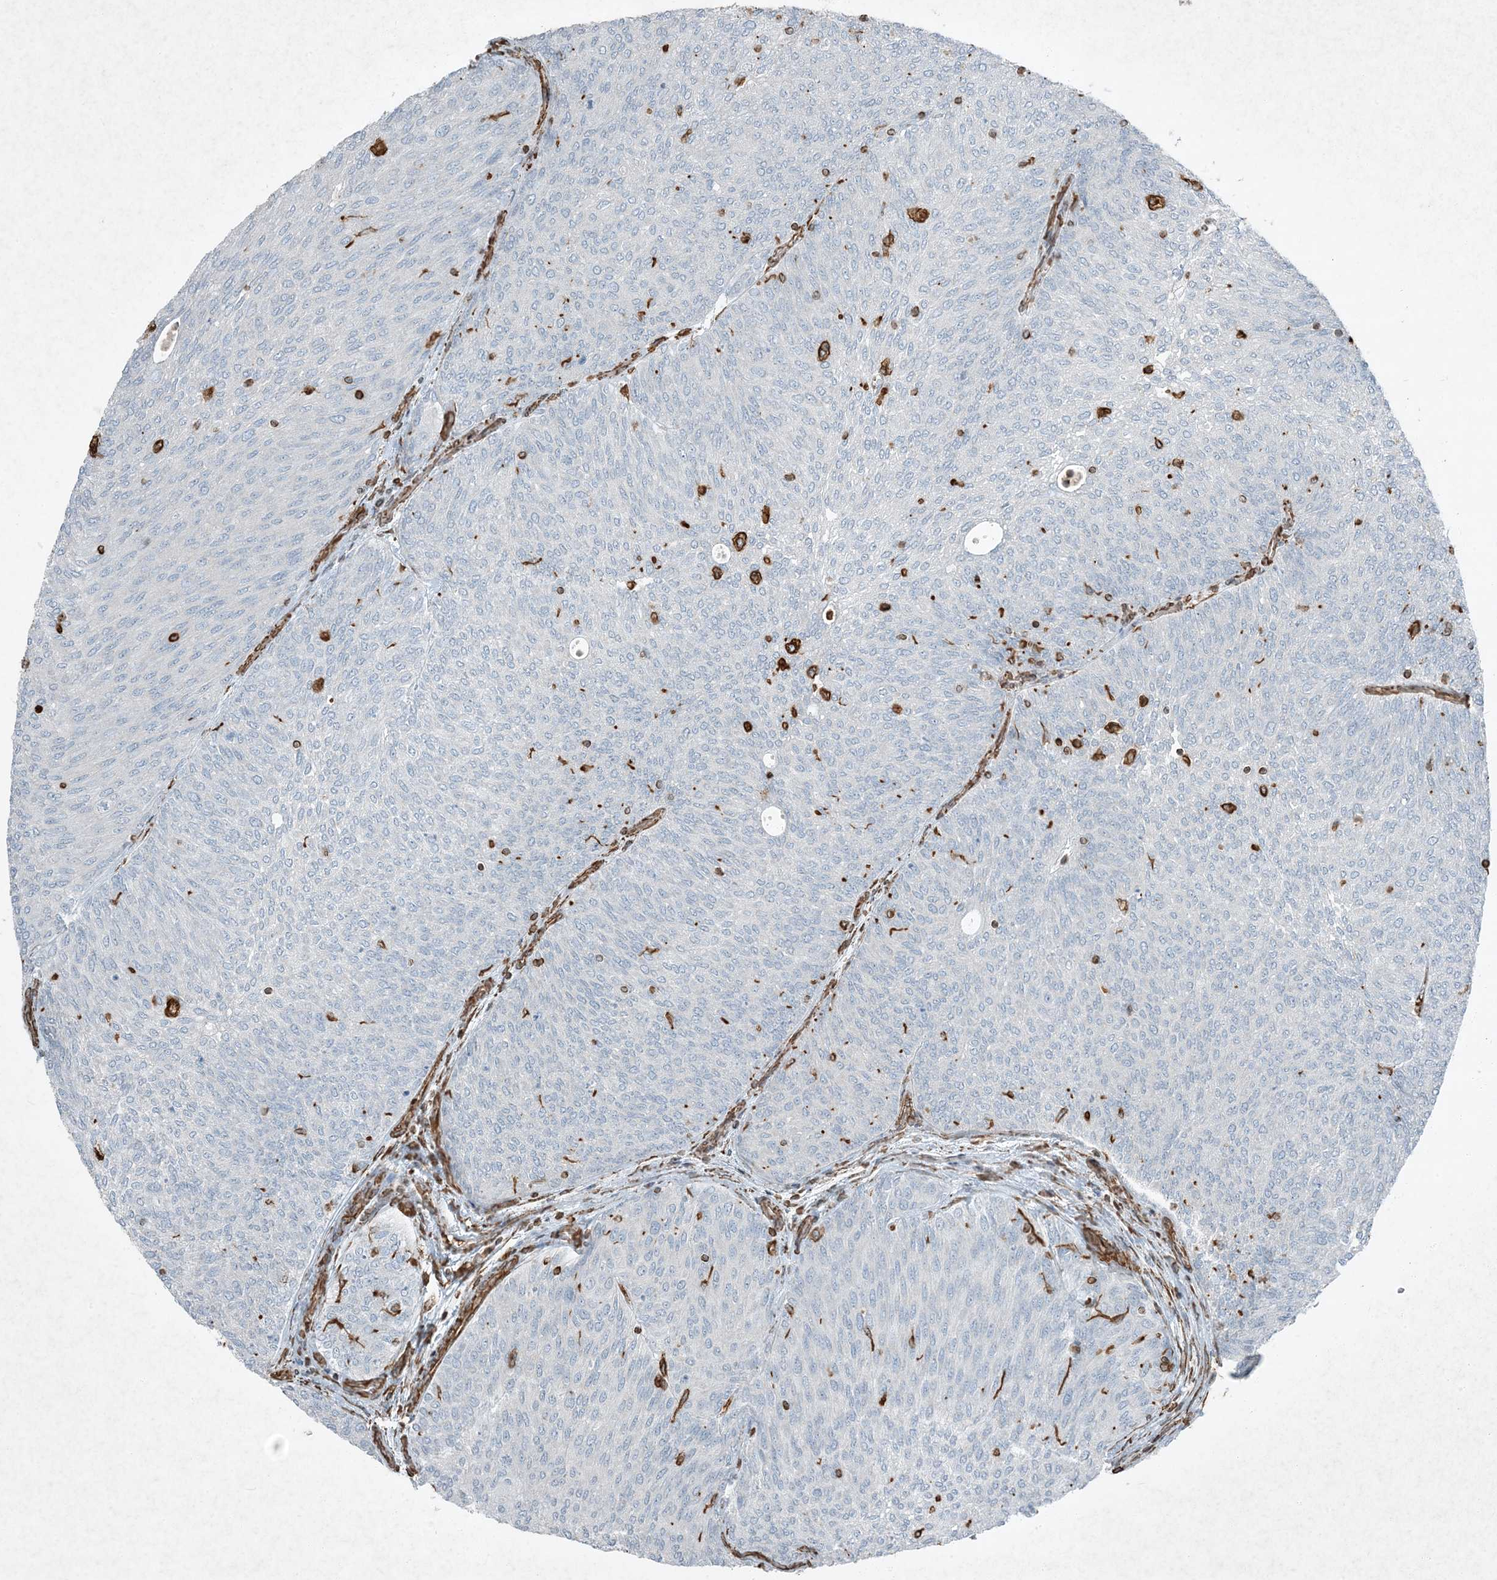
{"staining": {"intensity": "negative", "quantity": "none", "location": "none"}, "tissue": "urothelial cancer", "cell_type": "Tumor cells", "image_type": "cancer", "snomed": [{"axis": "morphology", "description": "Urothelial carcinoma, Low grade"}, {"axis": "topography", "description": "Urinary bladder"}], "caption": "This is an immunohistochemistry photomicrograph of human low-grade urothelial carcinoma. There is no staining in tumor cells.", "gene": "RYK", "patient": {"sex": "female", "age": 79}}